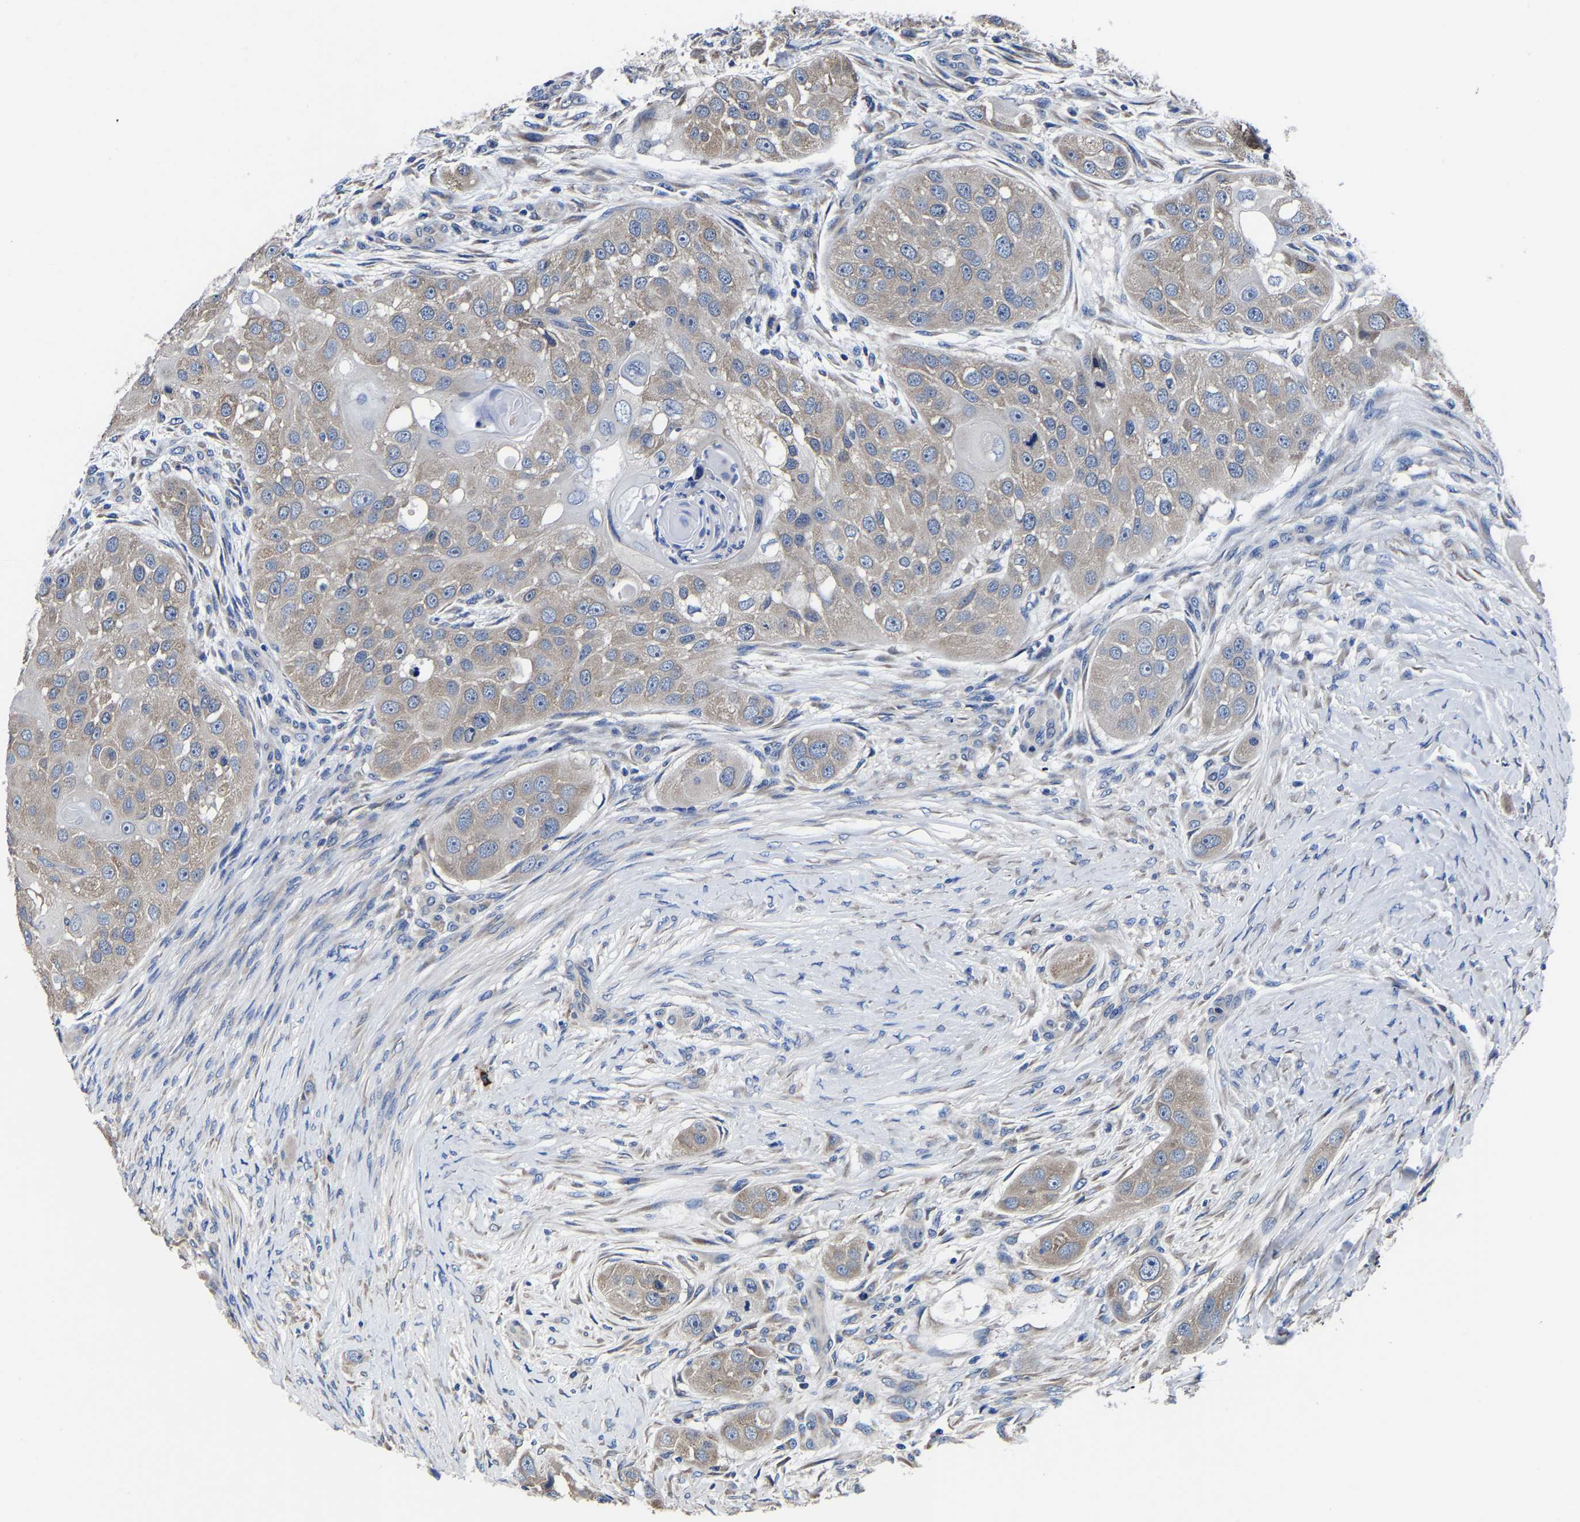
{"staining": {"intensity": "weak", "quantity": "25%-75%", "location": "cytoplasmic/membranous"}, "tissue": "head and neck cancer", "cell_type": "Tumor cells", "image_type": "cancer", "snomed": [{"axis": "morphology", "description": "Normal tissue, NOS"}, {"axis": "morphology", "description": "Squamous cell carcinoma, NOS"}, {"axis": "topography", "description": "Skeletal muscle"}, {"axis": "topography", "description": "Head-Neck"}], "caption": "DAB immunohistochemical staining of head and neck squamous cell carcinoma reveals weak cytoplasmic/membranous protein staining in about 25%-75% of tumor cells.", "gene": "SRPK2", "patient": {"sex": "male", "age": 51}}